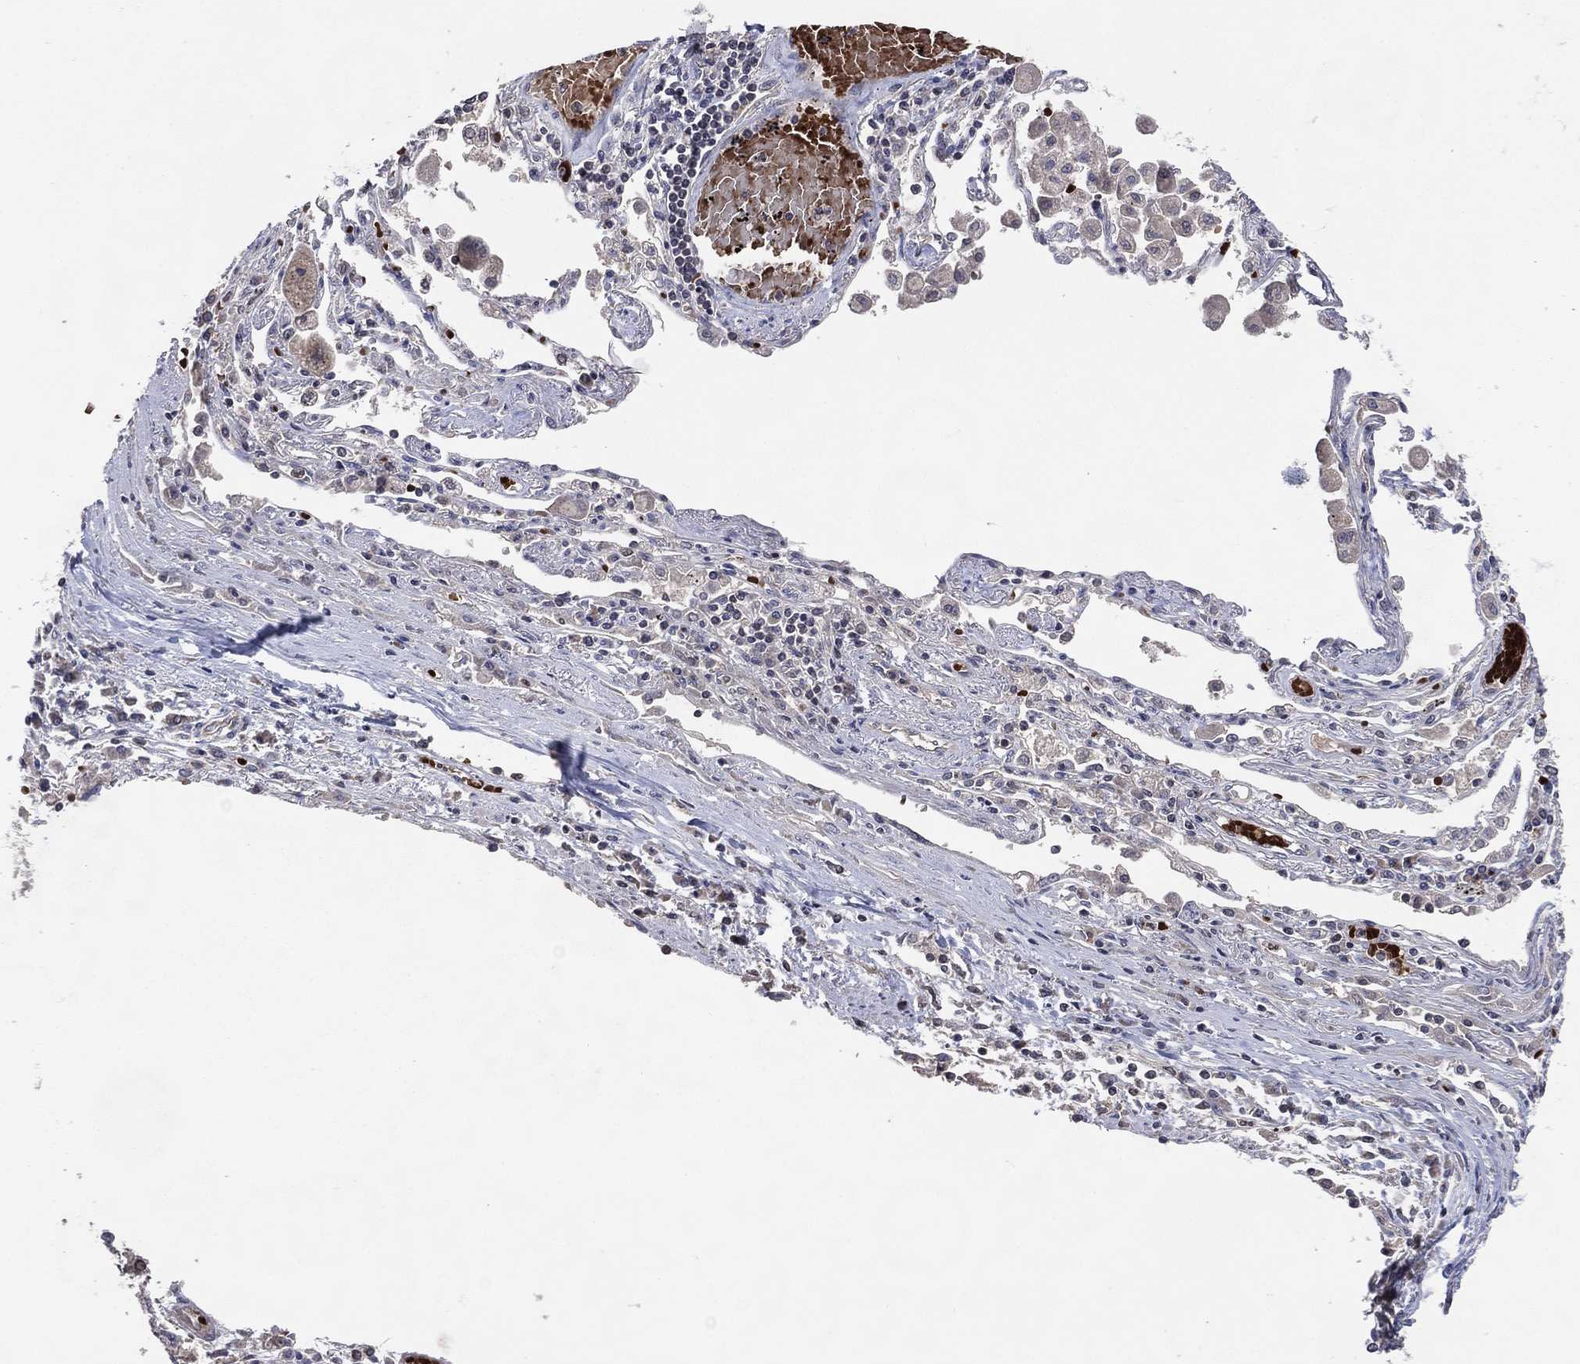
{"staining": {"intensity": "negative", "quantity": "none", "location": "none"}, "tissue": "lung cancer", "cell_type": "Tumor cells", "image_type": "cancer", "snomed": [{"axis": "morphology", "description": "Squamous cell carcinoma, NOS"}, {"axis": "topography", "description": "Lung"}], "caption": "Tumor cells show no significant expression in lung cancer.", "gene": "DNAH7", "patient": {"sex": "male", "age": 73}}